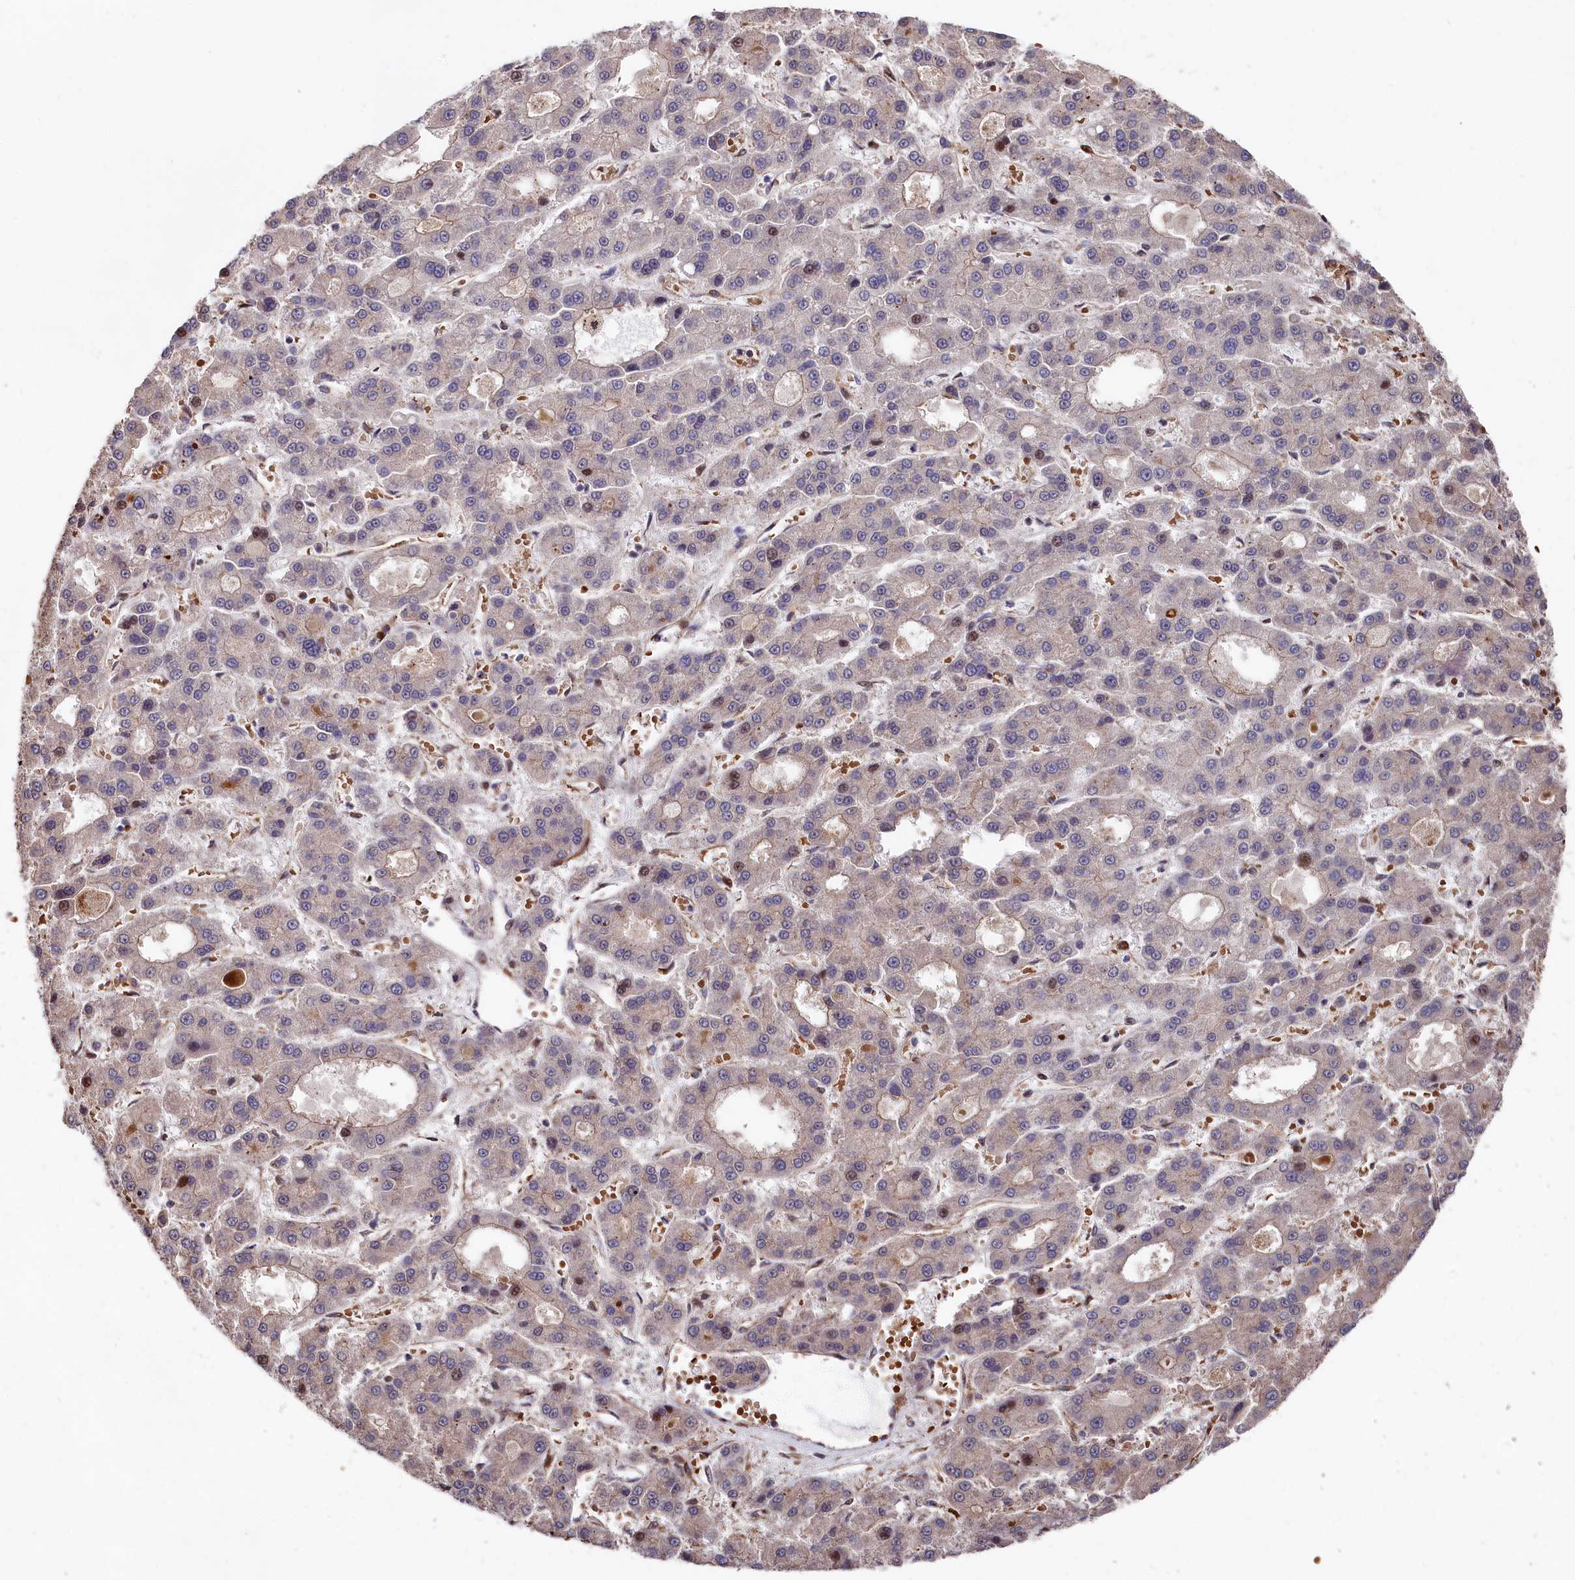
{"staining": {"intensity": "negative", "quantity": "none", "location": "none"}, "tissue": "liver cancer", "cell_type": "Tumor cells", "image_type": "cancer", "snomed": [{"axis": "morphology", "description": "Carcinoma, Hepatocellular, NOS"}, {"axis": "topography", "description": "Liver"}], "caption": "DAB immunohistochemical staining of liver hepatocellular carcinoma shows no significant positivity in tumor cells.", "gene": "TNKS1BP1", "patient": {"sex": "male", "age": 70}}